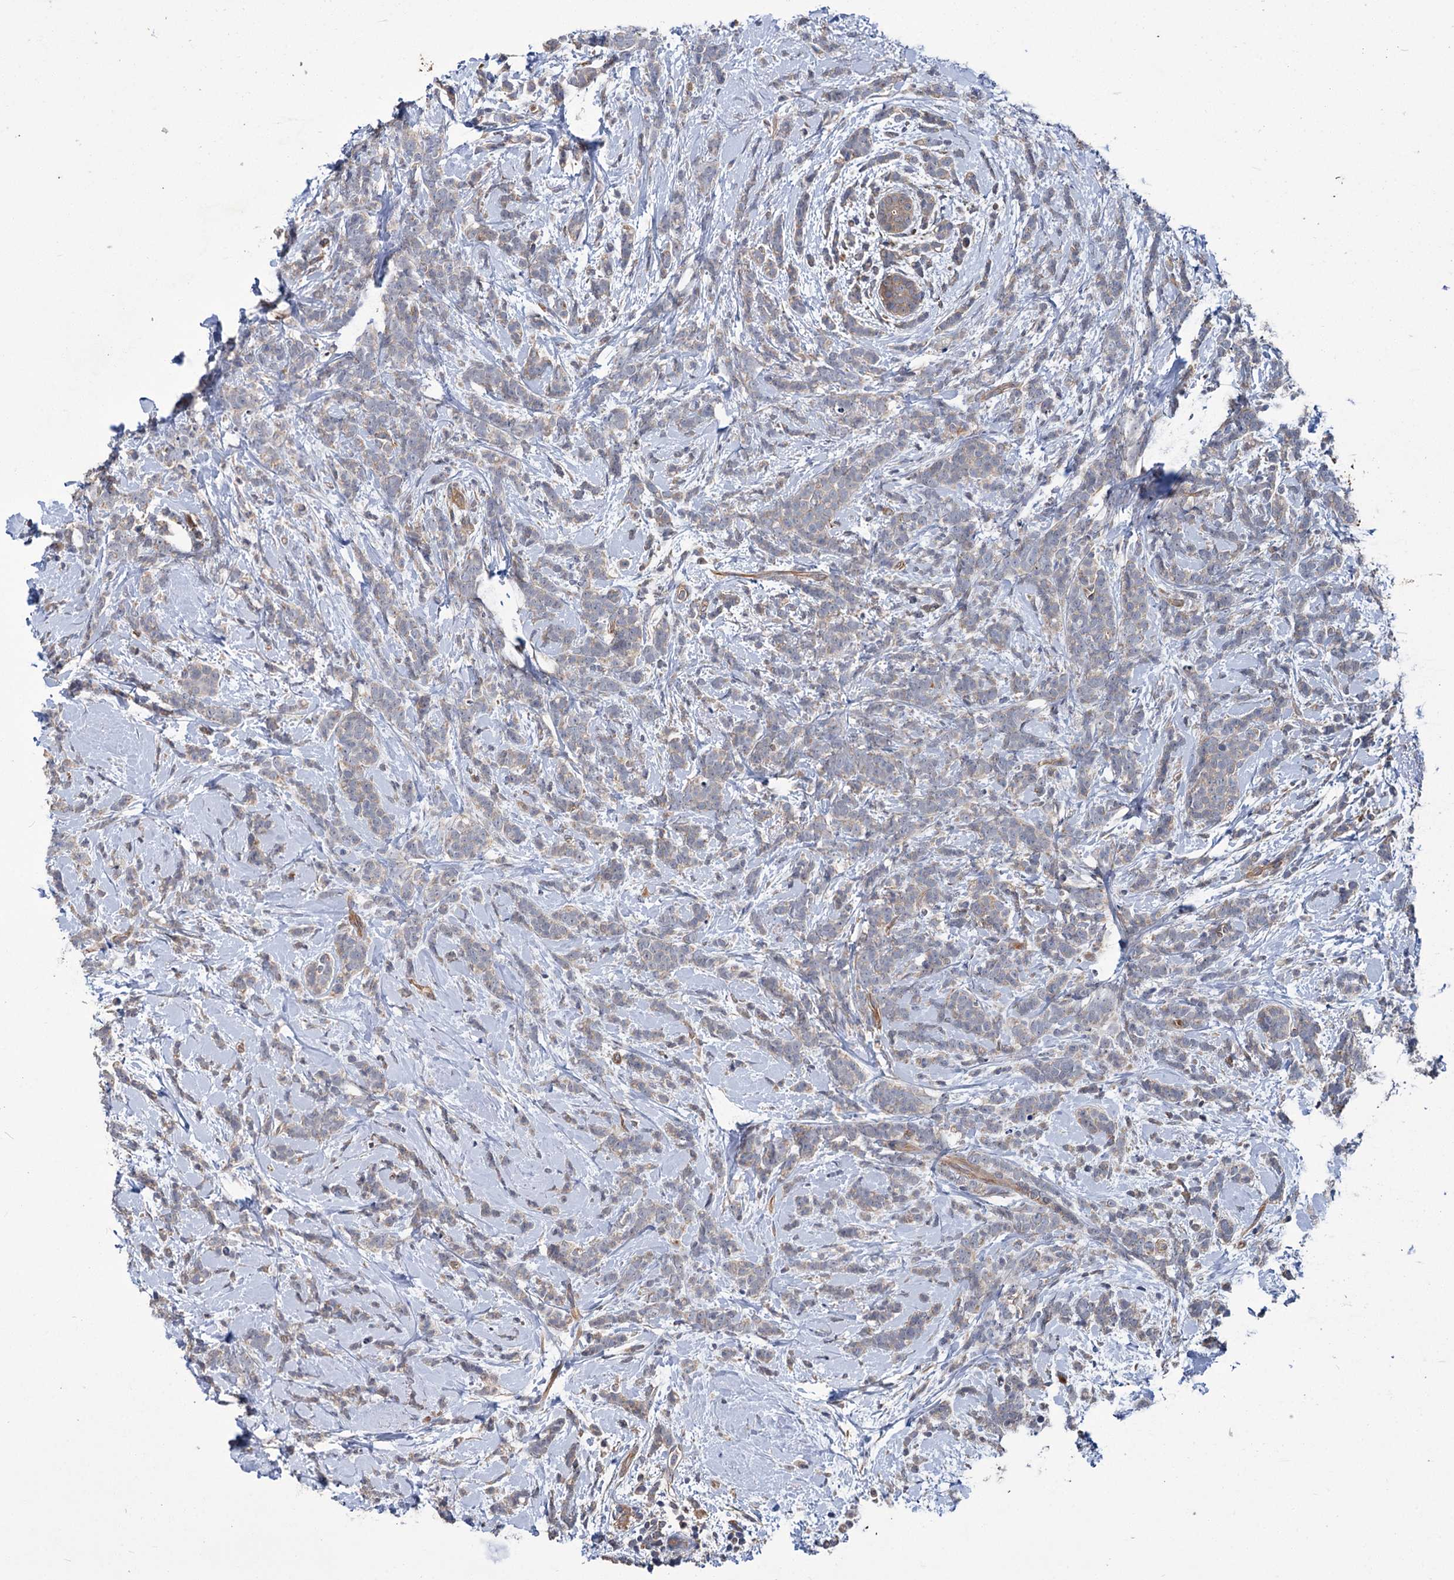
{"staining": {"intensity": "weak", "quantity": "<25%", "location": "cytoplasmic/membranous"}, "tissue": "breast cancer", "cell_type": "Tumor cells", "image_type": "cancer", "snomed": [{"axis": "morphology", "description": "Lobular carcinoma"}, {"axis": "topography", "description": "Breast"}], "caption": "A high-resolution photomicrograph shows immunohistochemistry staining of breast cancer, which displays no significant staining in tumor cells.", "gene": "DYNC2H1", "patient": {"sex": "female", "age": 58}}